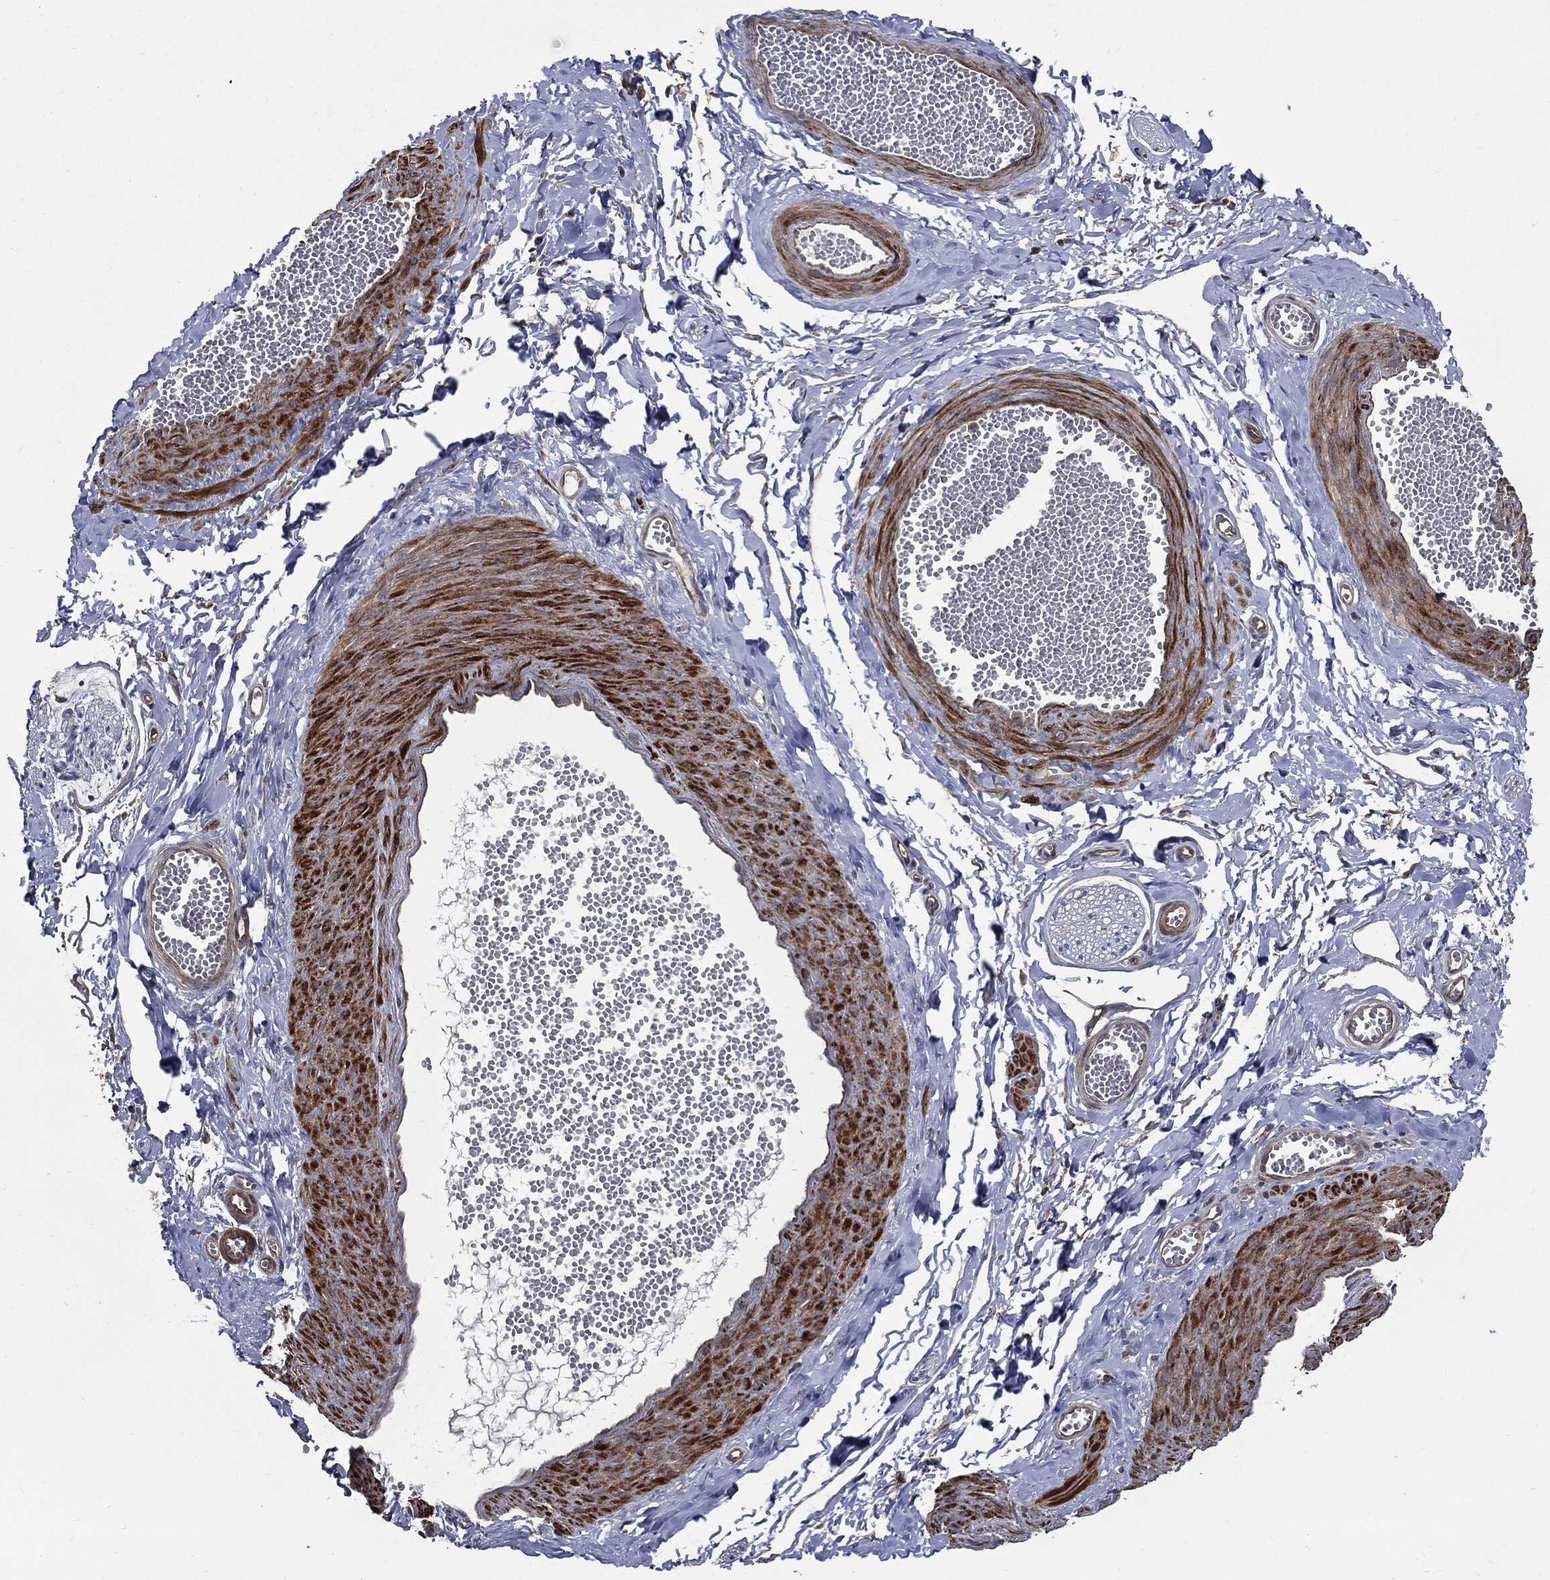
{"staining": {"intensity": "negative", "quantity": "none", "location": "none"}, "tissue": "adipose tissue", "cell_type": "Adipocytes", "image_type": "normal", "snomed": [{"axis": "morphology", "description": "Normal tissue, NOS"}, {"axis": "topography", "description": "Smooth muscle"}, {"axis": "topography", "description": "Peripheral nerve tissue"}], "caption": "High power microscopy photomicrograph of an immunohistochemistry (IHC) photomicrograph of normal adipose tissue, revealing no significant expression in adipocytes.", "gene": "PDCD6IP", "patient": {"sex": "male", "age": 22}}